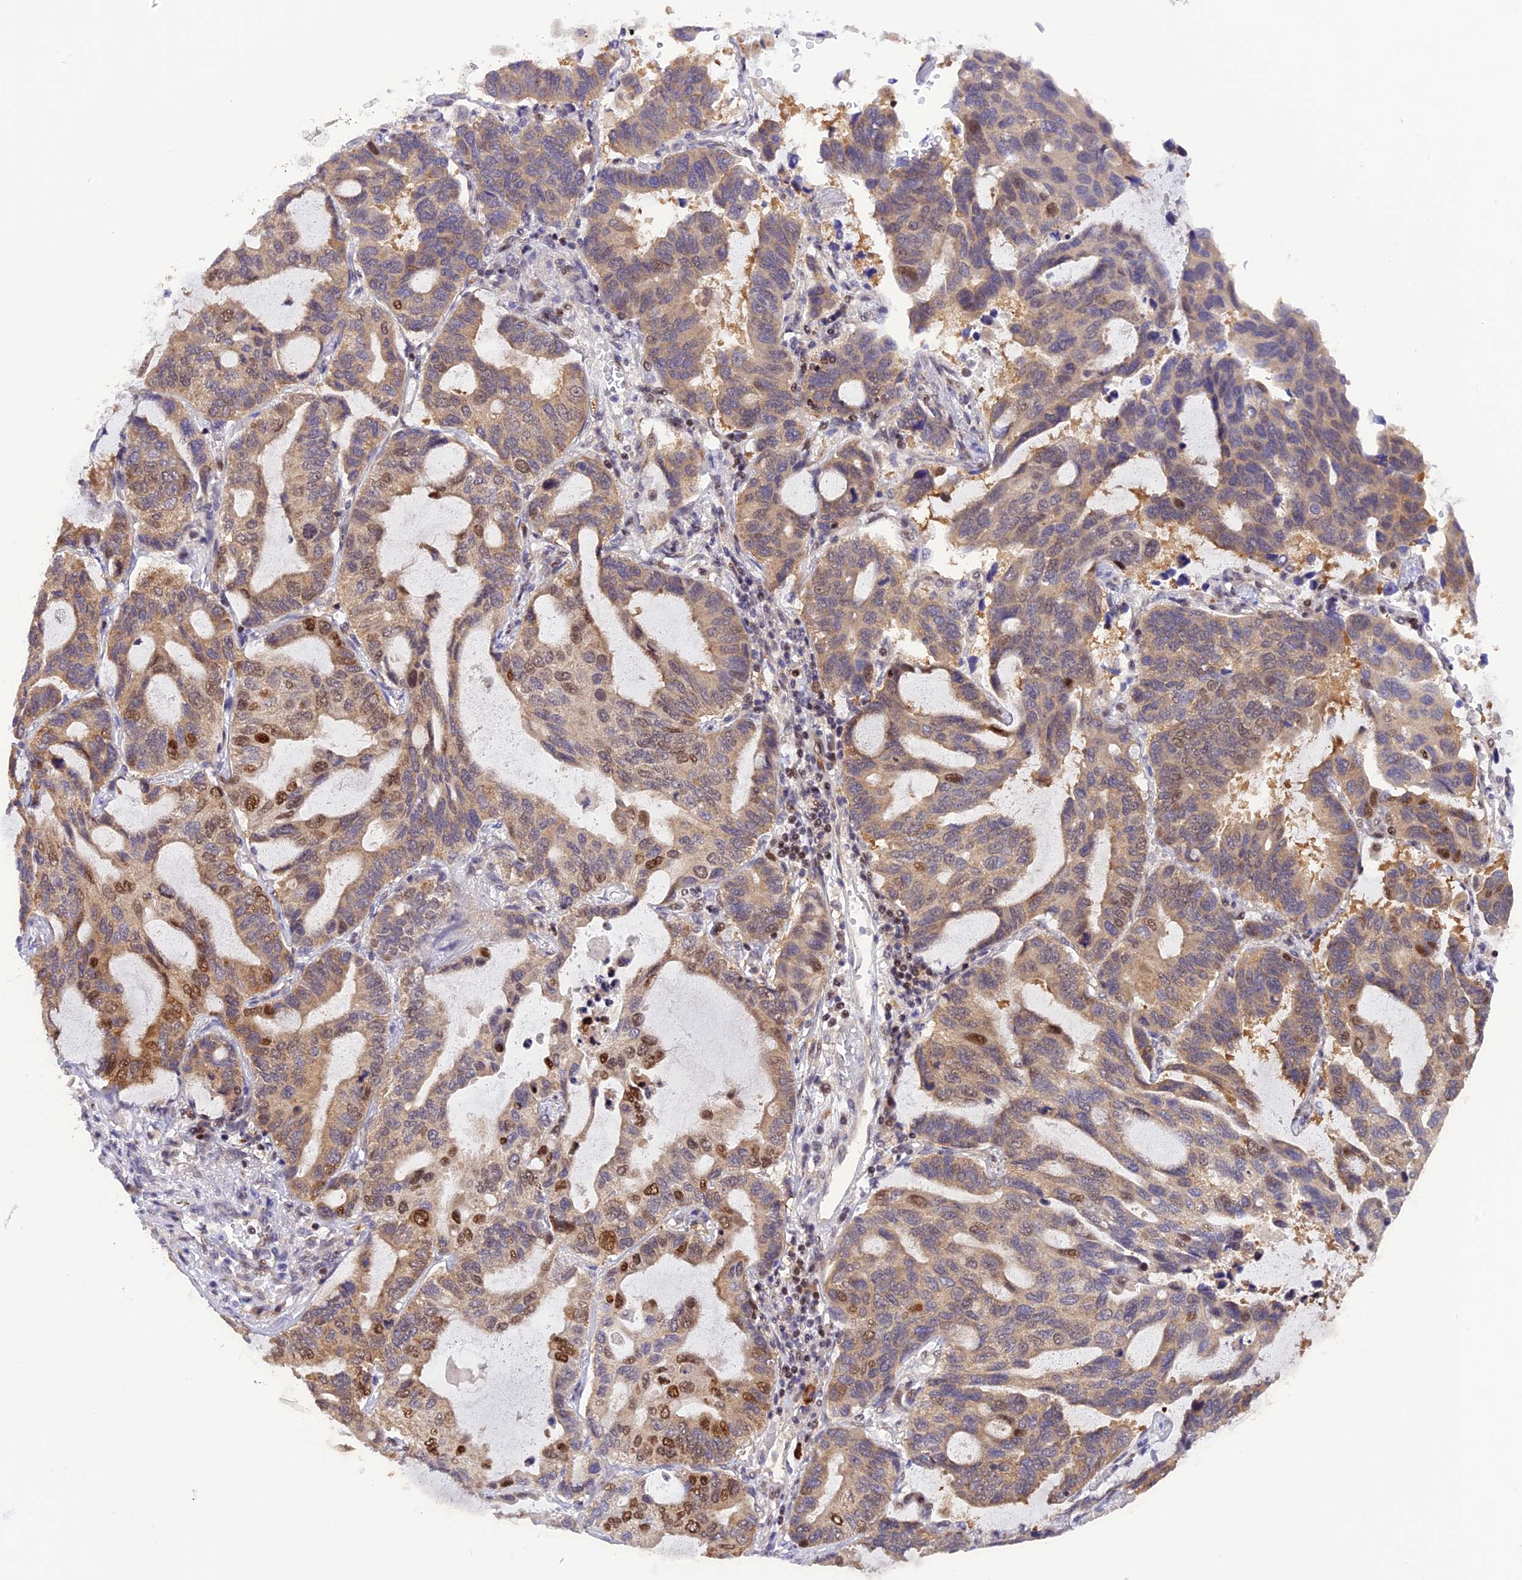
{"staining": {"intensity": "moderate", "quantity": "<25%", "location": "nuclear"}, "tissue": "lung cancer", "cell_type": "Tumor cells", "image_type": "cancer", "snomed": [{"axis": "morphology", "description": "Adenocarcinoma, NOS"}, {"axis": "topography", "description": "Lung"}], "caption": "An IHC histopathology image of tumor tissue is shown. Protein staining in brown highlights moderate nuclear positivity in adenocarcinoma (lung) within tumor cells.", "gene": "SAMD4A", "patient": {"sex": "male", "age": 64}}